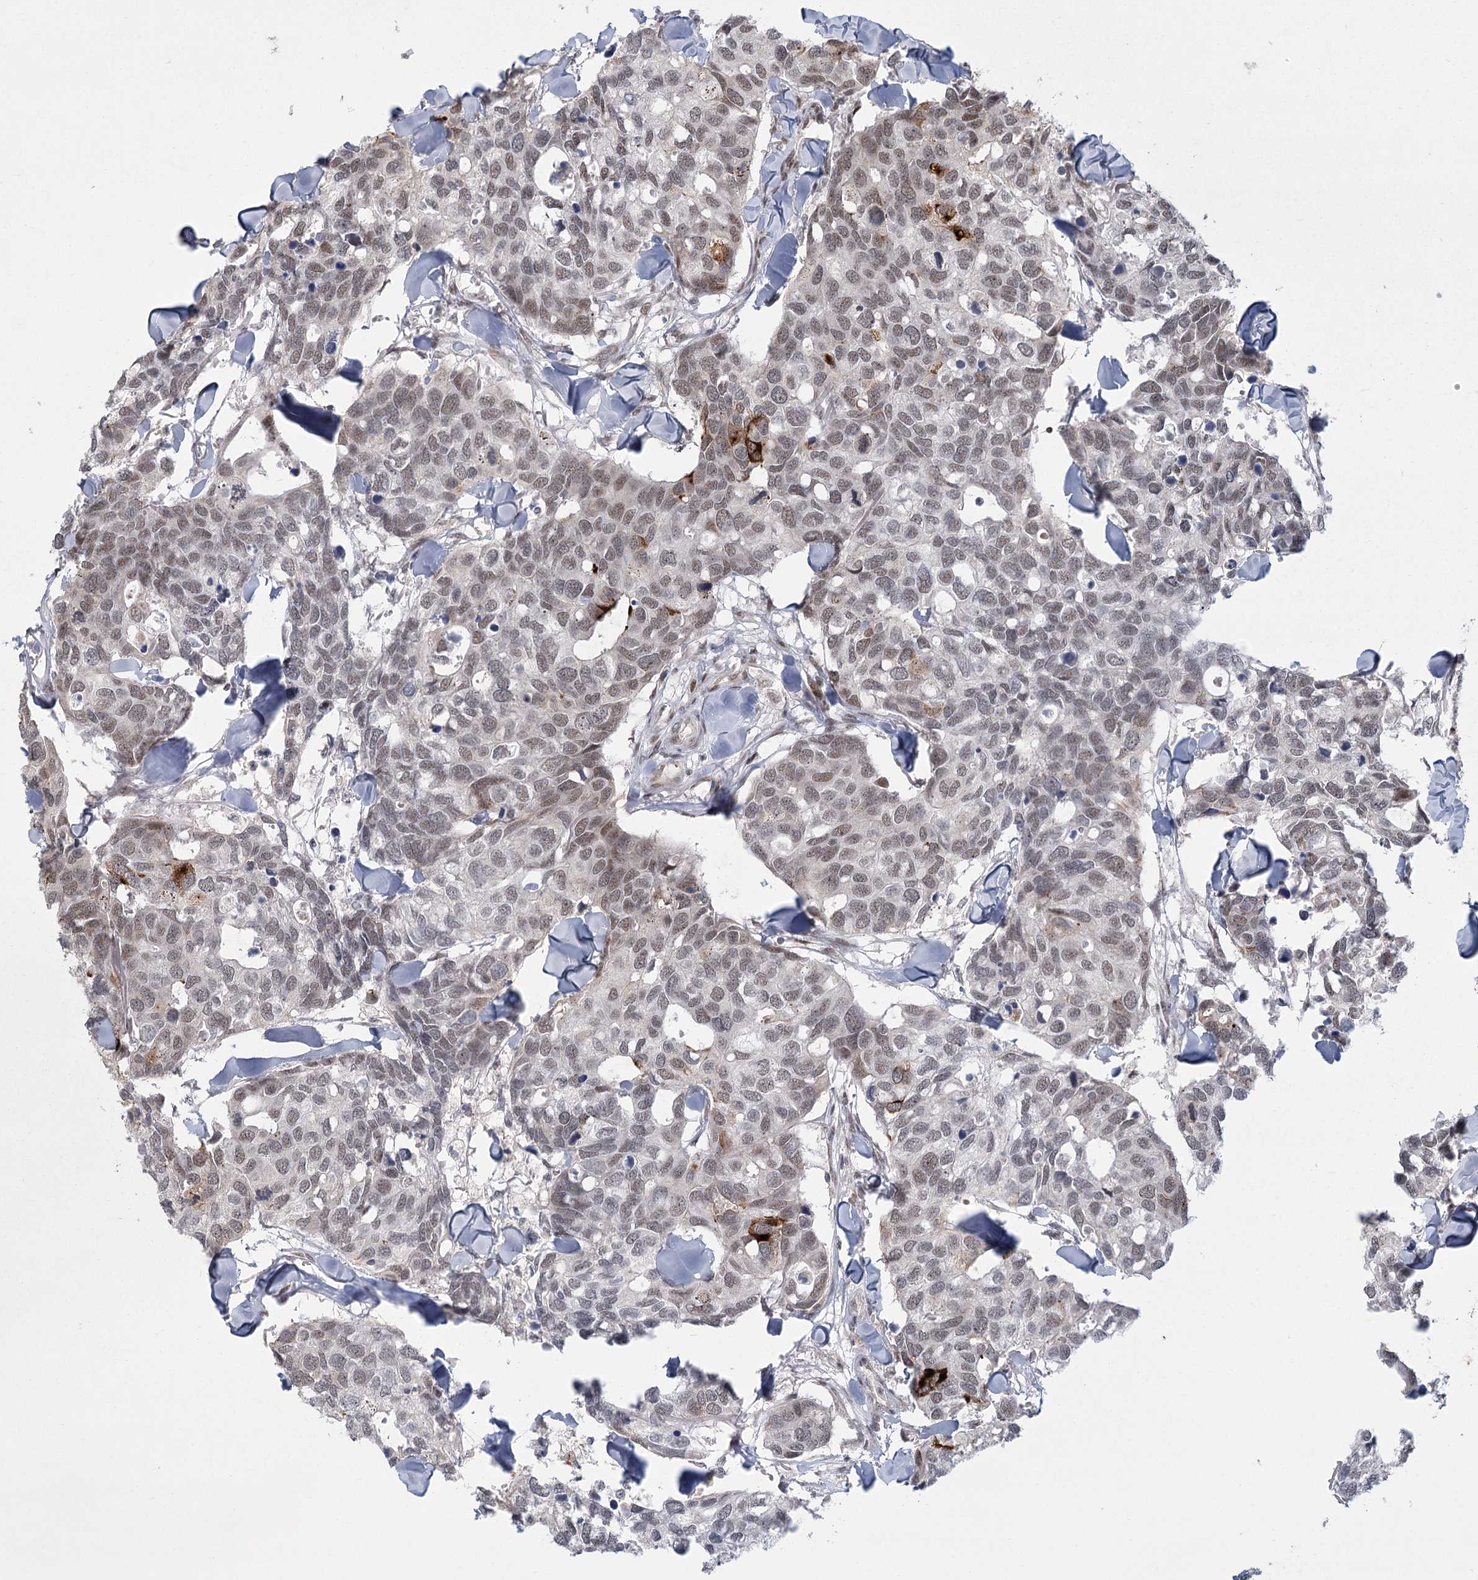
{"staining": {"intensity": "strong", "quantity": "<25%", "location": "cytoplasmic/membranous"}, "tissue": "breast cancer", "cell_type": "Tumor cells", "image_type": "cancer", "snomed": [{"axis": "morphology", "description": "Duct carcinoma"}, {"axis": "topography", "description": "Breast"}], "caption": "Human breast cancer (infiltrating ductal carcinoma) stained for a protein (brown) displays strong cytoplasmic/membranous positive expression in about <25% of tumor cells.", "gene": "CIB4", "patient": {"sex": "female", "age": 83}}